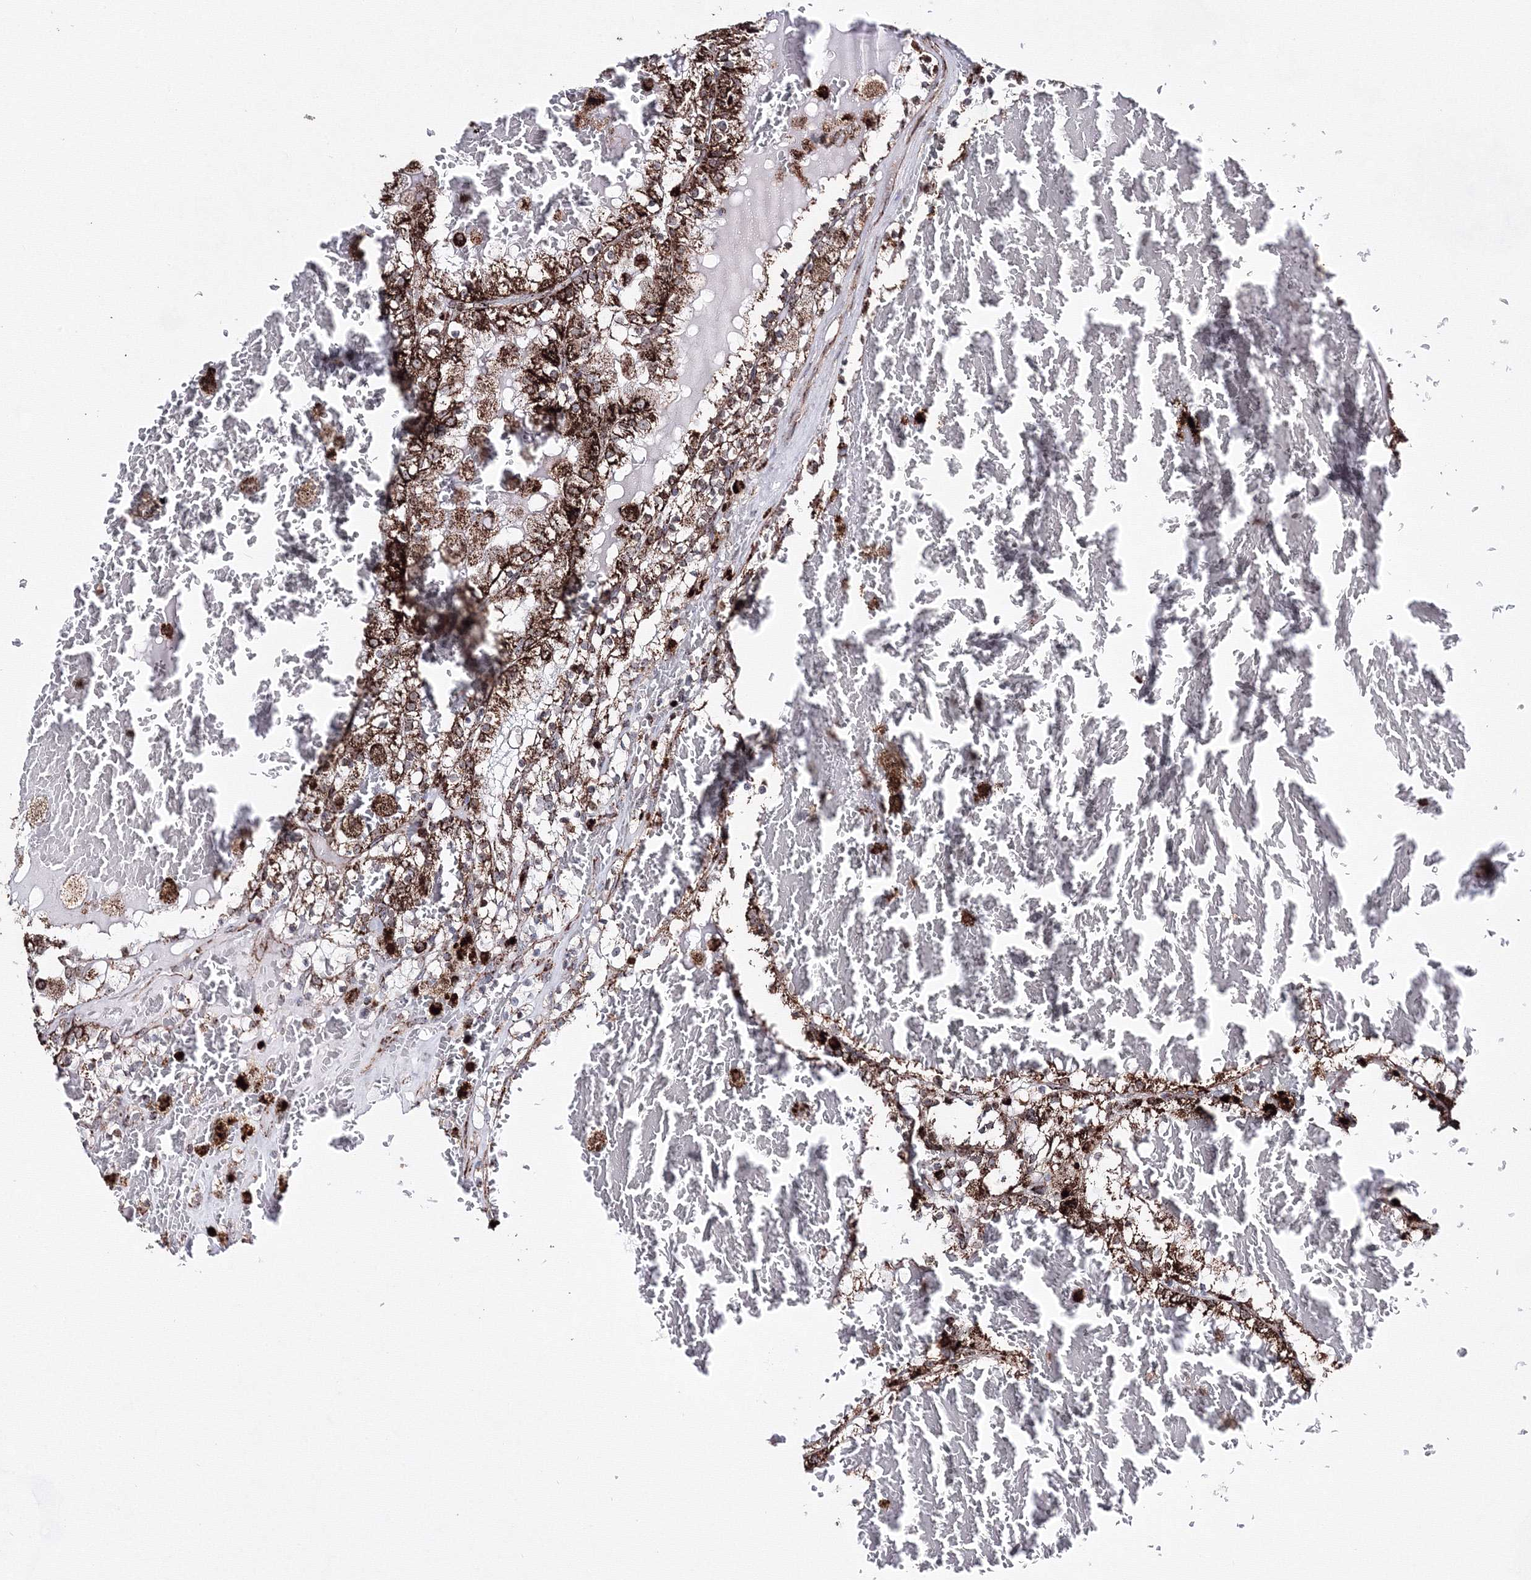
{"staining": {"intensity": "strong", "quantity": ">75%", "location": "cytoplasmic/membranous"}, "tissue": "renal cancer", "cell_type": "Tumor cells", "image_type": "cancer", "snomed": [{"axis": "morphology", "description": "Adenocarcinoma, NOS"}, {"axis": "topography", "description": "Kidney"}], "caption": "High-power microscopy captured an IHC image of renal cancer, revealing strong cytoplasmic/membranous positivity in about >75% of tumor cells.", "gene": "HADHB", "patient": {"sex": "female", "age": 56}}